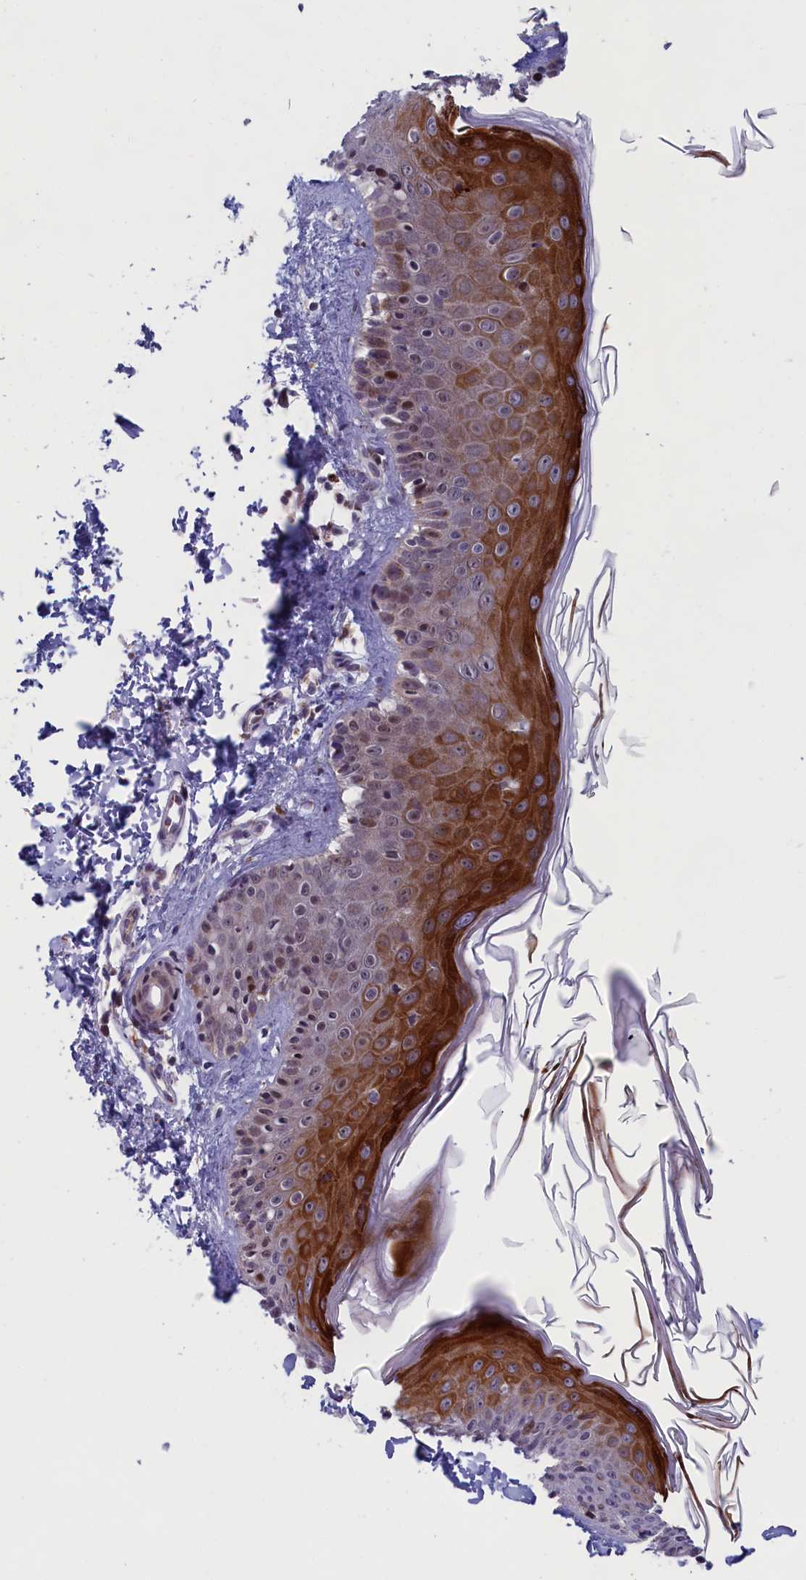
{"staining": {"intensity": "strong", "quantity": "25%-75%", "location": "cytoplasmic/membranous"}, "tissue": "skin", "cell_type": "Keratinocytes", "image_type": "normal", "snomed": [{"axis": "morphology", "description": "Normal tissue, NOS"}, {"axis": "topography", "description": "Skin"}], "caption": "Benign skin was stained to show a protein in brown. There is high levels of strong cytoplasmic/membranous expression in approximately 25%-75% of keratinocytes. (Stains: DAB (3,3'-diaminobenzidine) in brown, nuclei in blue, Microscopy: brightfield microscopy at high magnification).", "gene": "LIG1", "patient": {"sex": "male", "age": 52}}